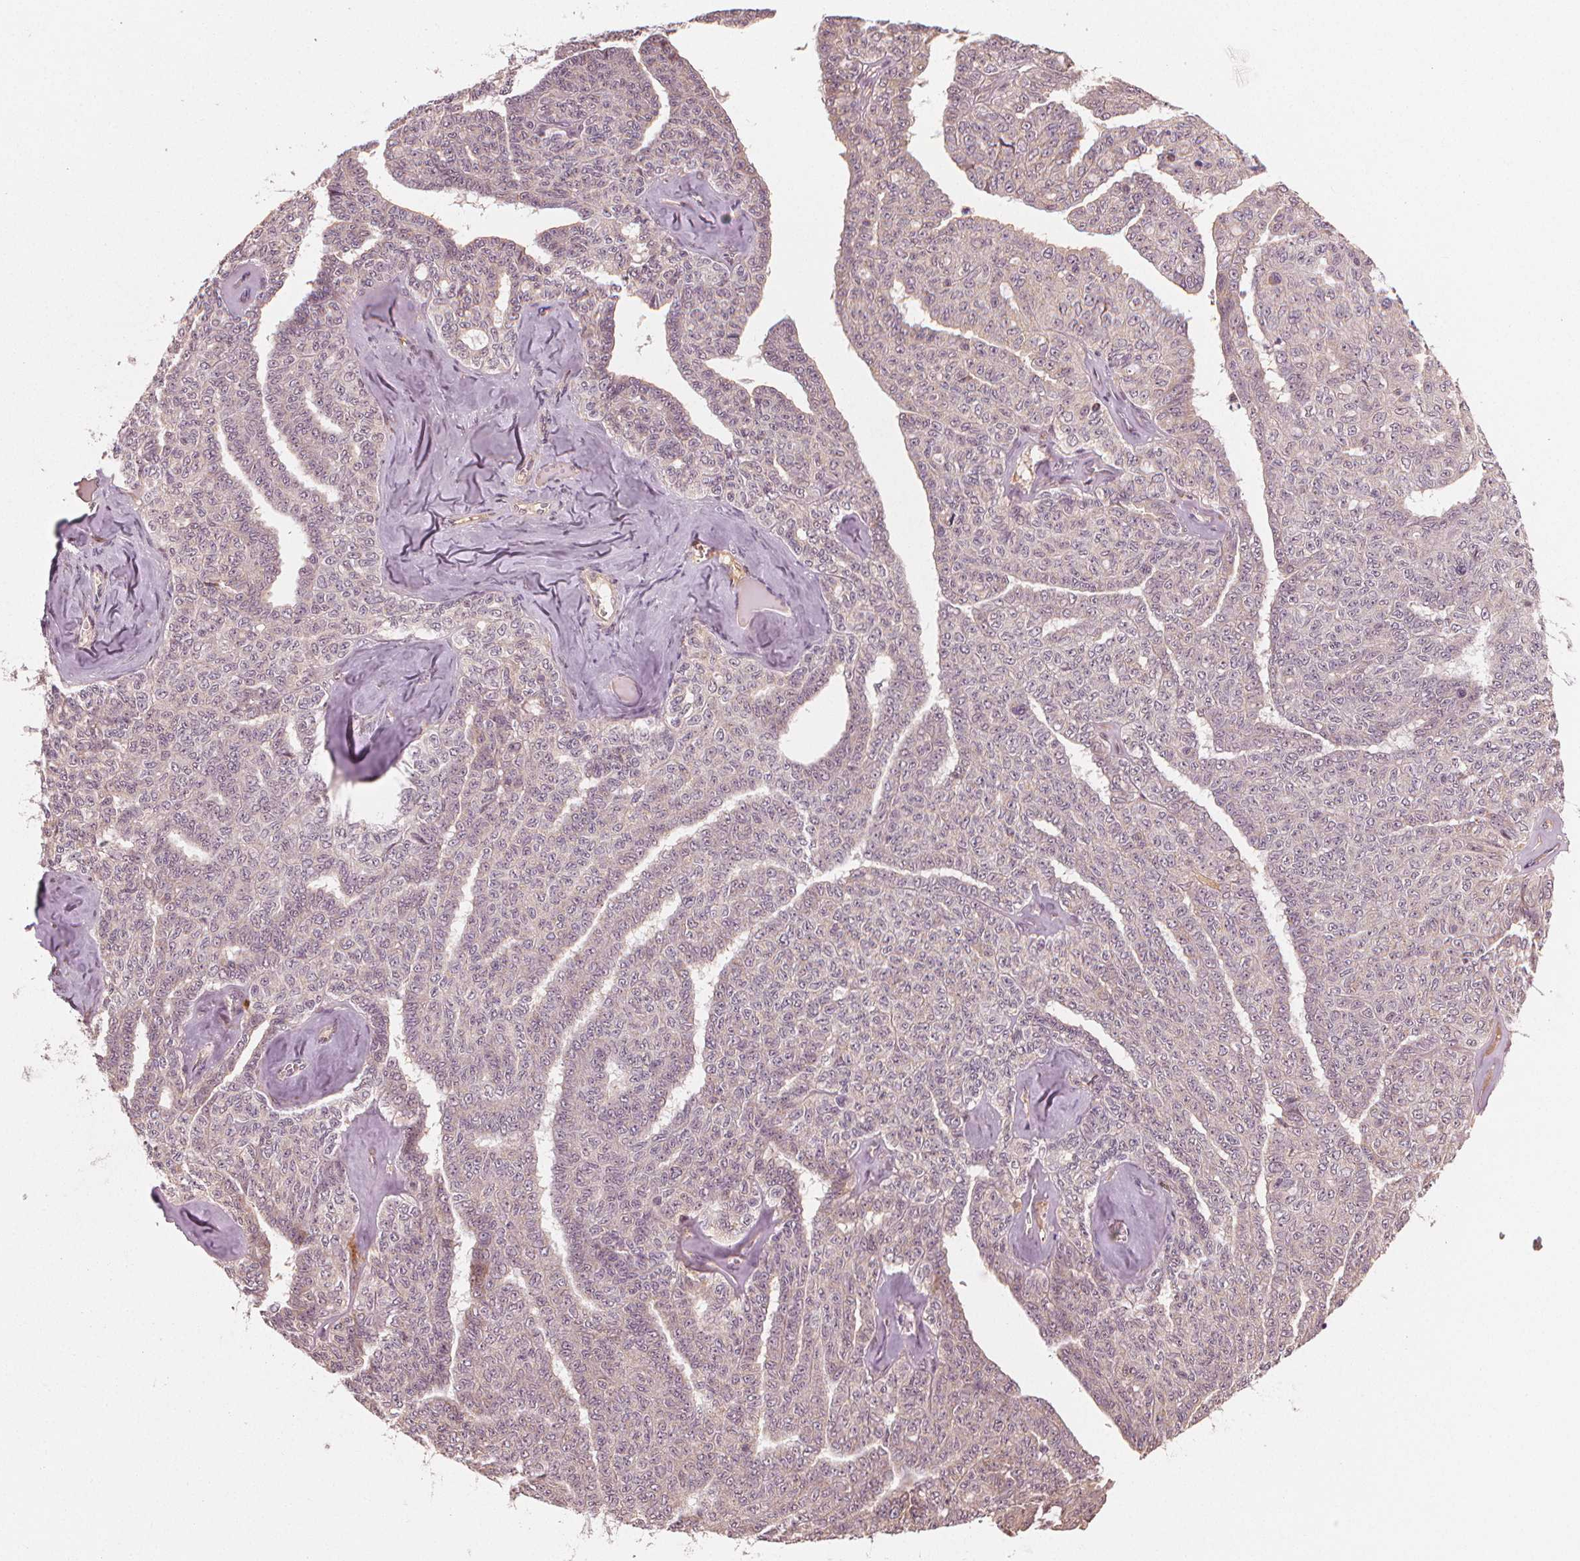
{"staining": {"intensity": "negative", "quantity": "none", "location": "none"}, "tissue": "ovarian cancer", "cell_type": "Tumor cells", "image_type": "cancer", "snomed": [{"axis": "morphology", "description": "Cystadenocarcinoma, serous, NOS"}, {"axis": "topography", "description": "Ovary"}], "caption": "The image demonstrates no staining of tumor cells in ovarian cancer (serous cystadenocarcinoma). (Brightfield microscopy of DAB (3,3'-diaminobenzidine) immunohistochemistry (IHC) at high magnification).", "gene": "CLBA1", "patient": {"sex": "female", "age": 71}}